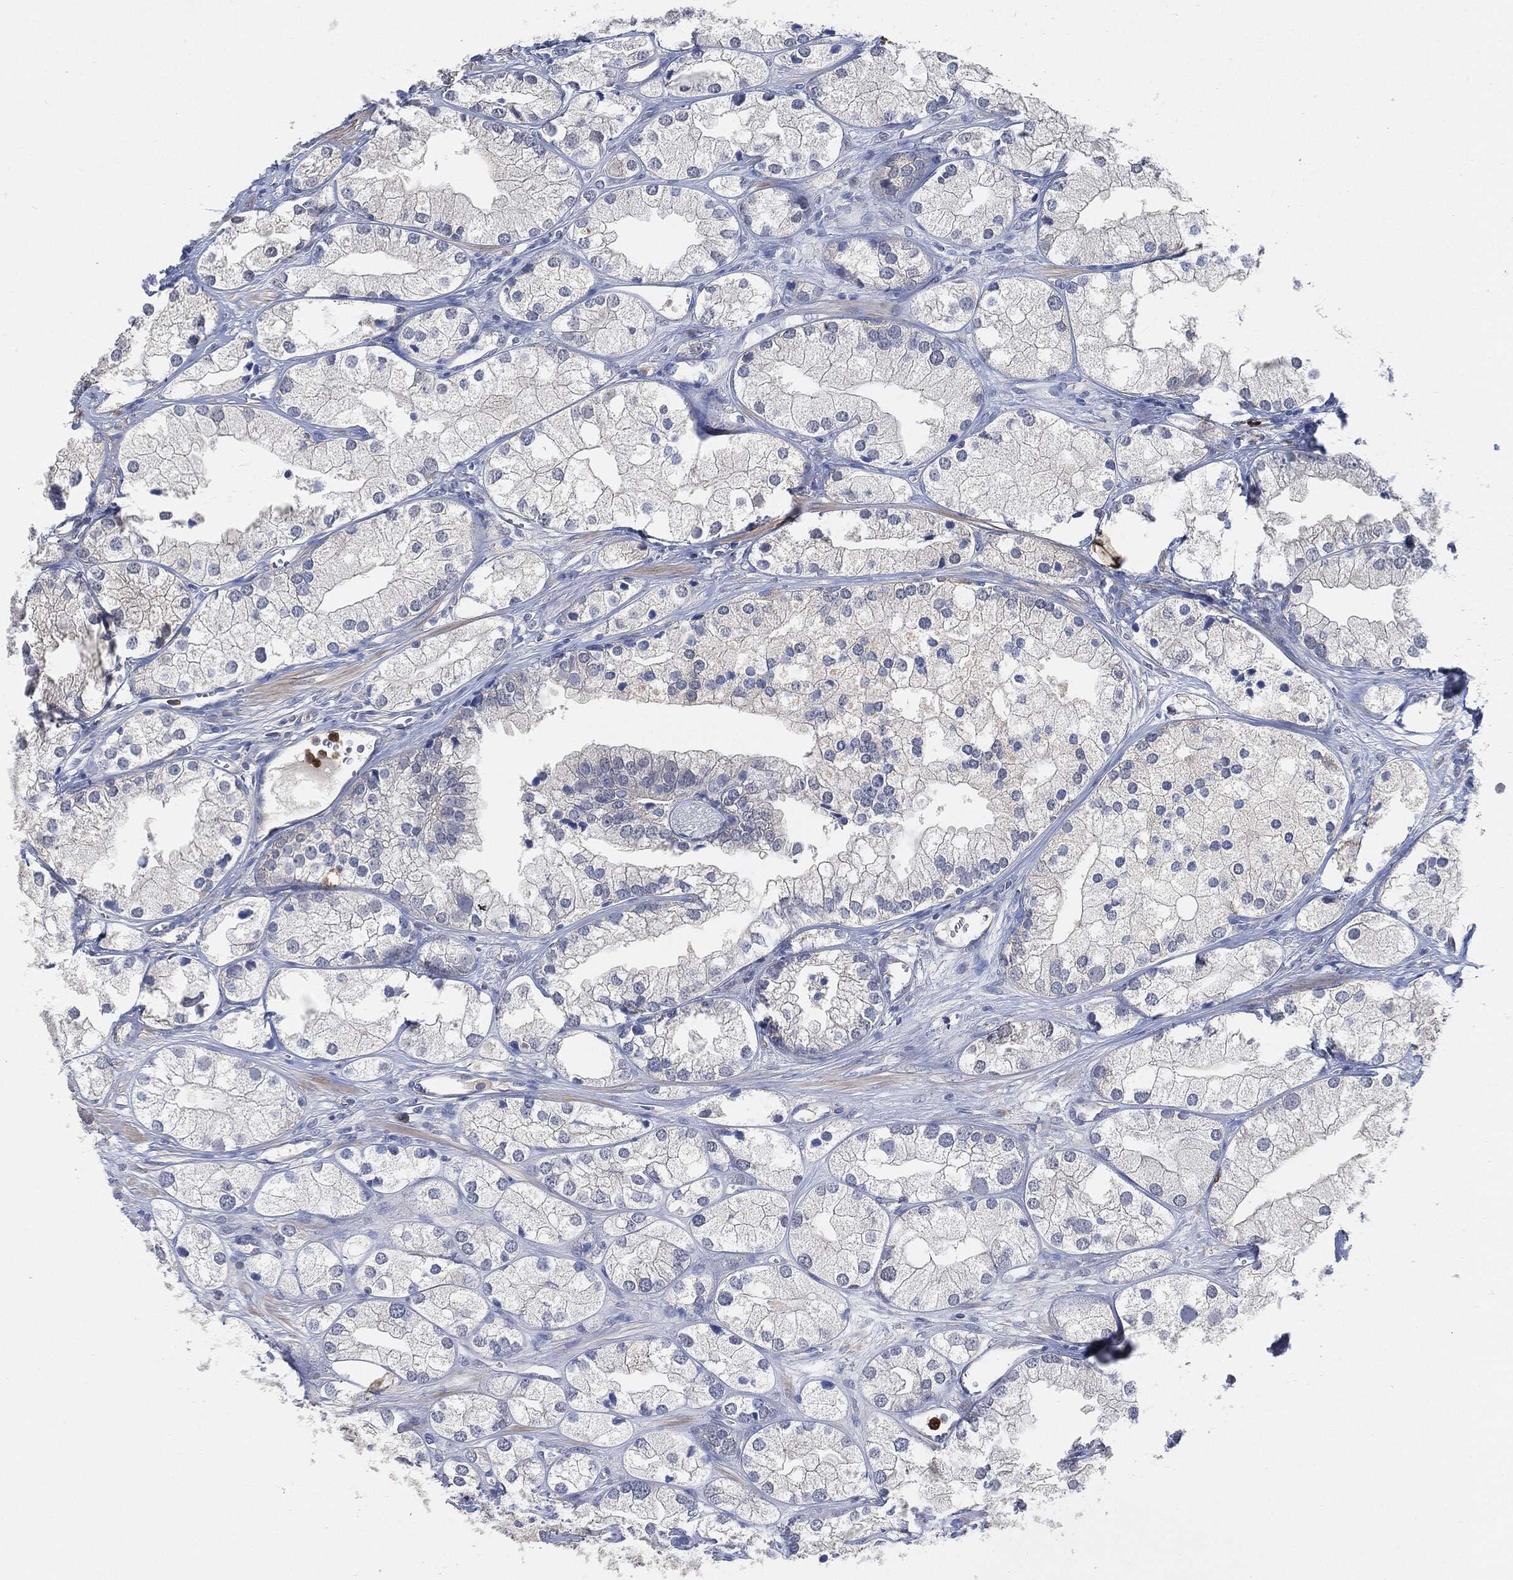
{"staining": {"intensity": "negative", "quantity": "none", "location": "none"}, "tissue": "prostate cancer", "cell_type": "Tumor cells", "image_type": "cancer", "snomed": [{"axis": "morphology", "description": "Adenocarcinoma, NOS"}, {"axis": "topography", "description": "Prostate and seminal vesicle, NOS"}, {"axis": "topography", "description": "Prostate"}], "caption": "IHC image of neoplastic tissue: prostate cancer (adenocarcinoma) stained with DAB (3,3'-diaminobenzidine) reveals no significant protein expression in tumor cells.", "gene": "VSIG4", "patient": {"sex": "male", "age": 79}}